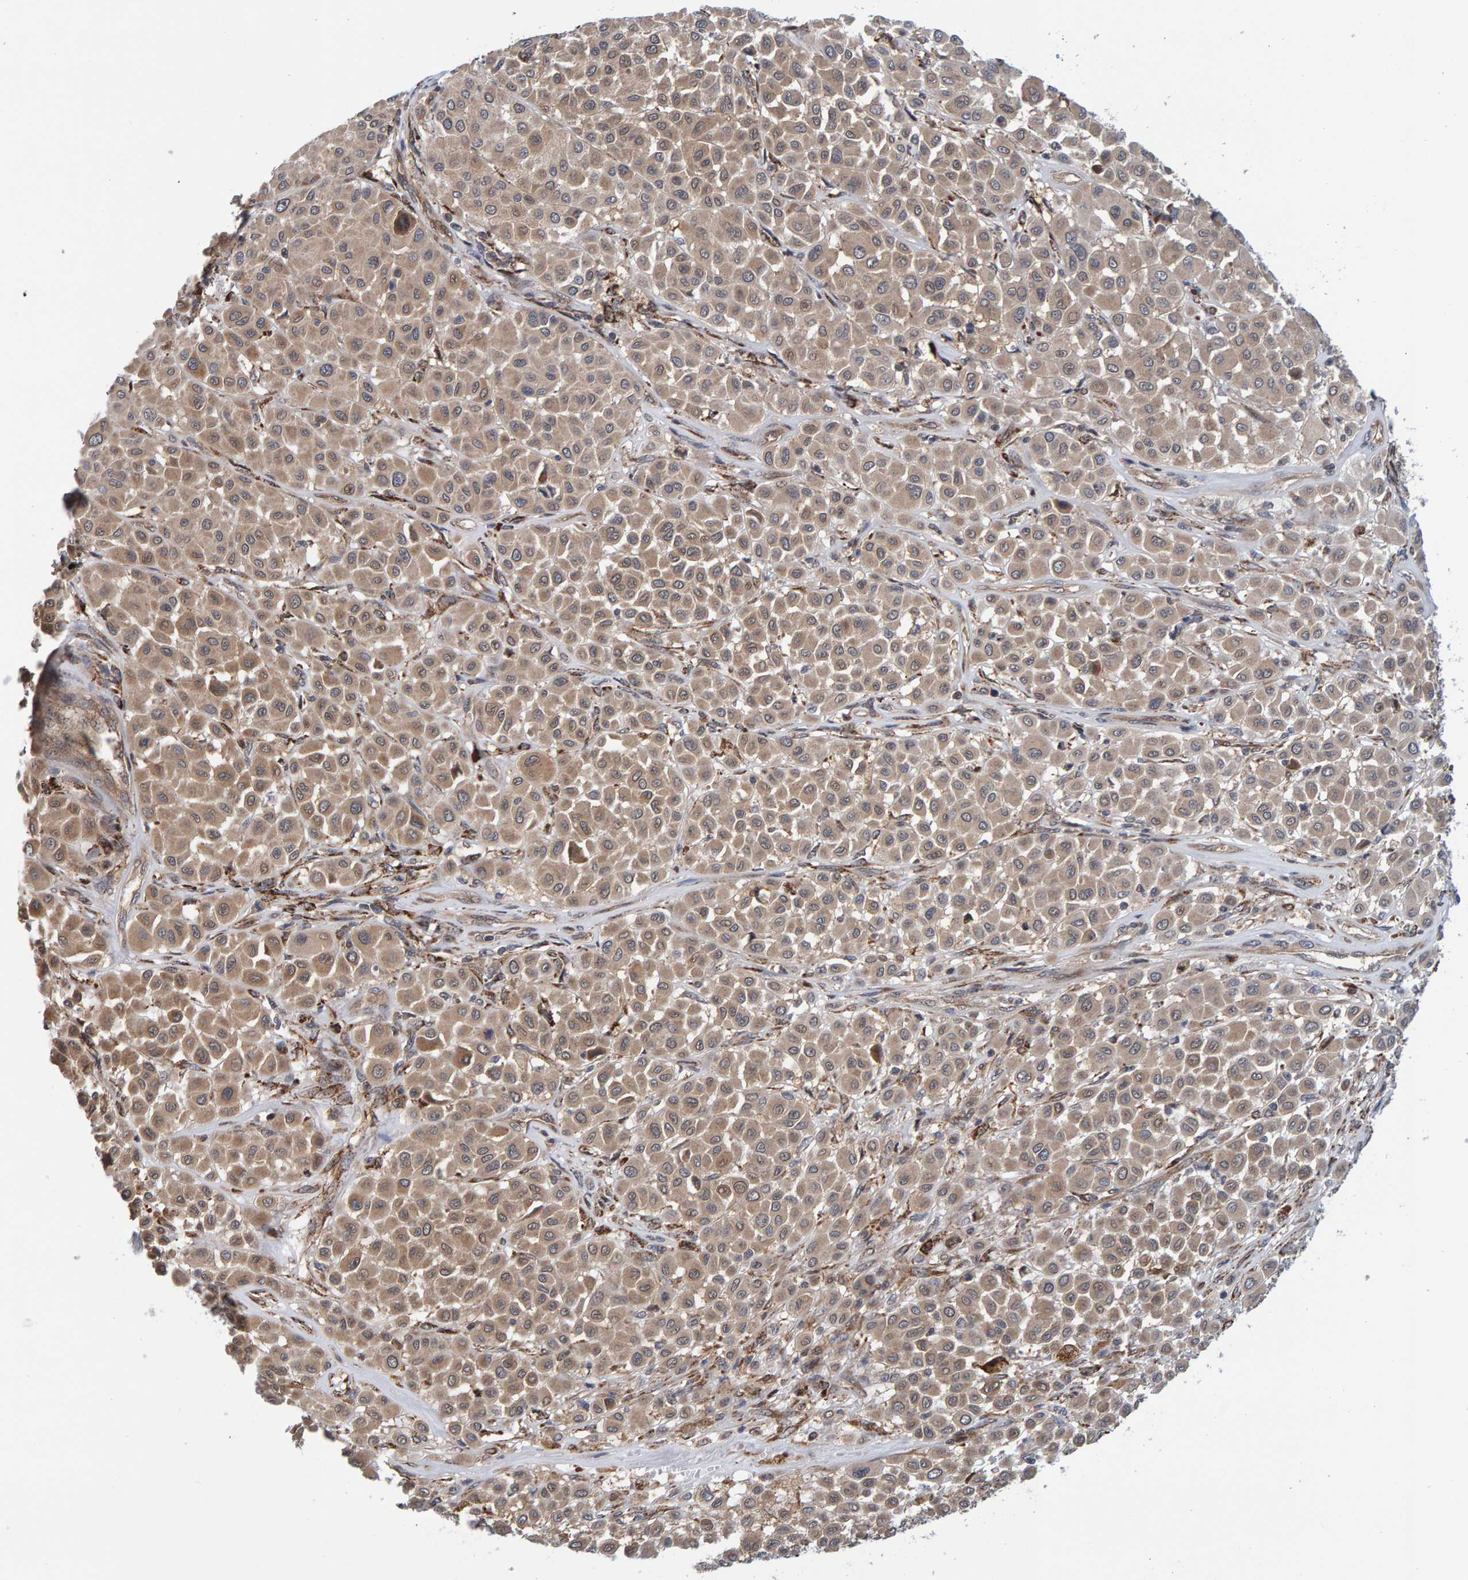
{"staining": {"intensity": "moderate", "quantity": ">75%", "location": "cytoplasmic/membranous"}, "tissue": "melanoma", "cell_type": "Tumor cells", "image_type": "cancer", "snomed": [{"axis": "morphology", "description": "Malignant melanoma, Metastatic site"}, {"axis": "topography", "description": "Soft tissue"}], "caption": "IHC of malignant melanoma (metastatic site) exhibits medium levels of moderate cytoplasmic/membranous positivity in about >75% of tumor cells.", "gene": "SCRN2", "patient": {"sex": "male", "age": 41}}